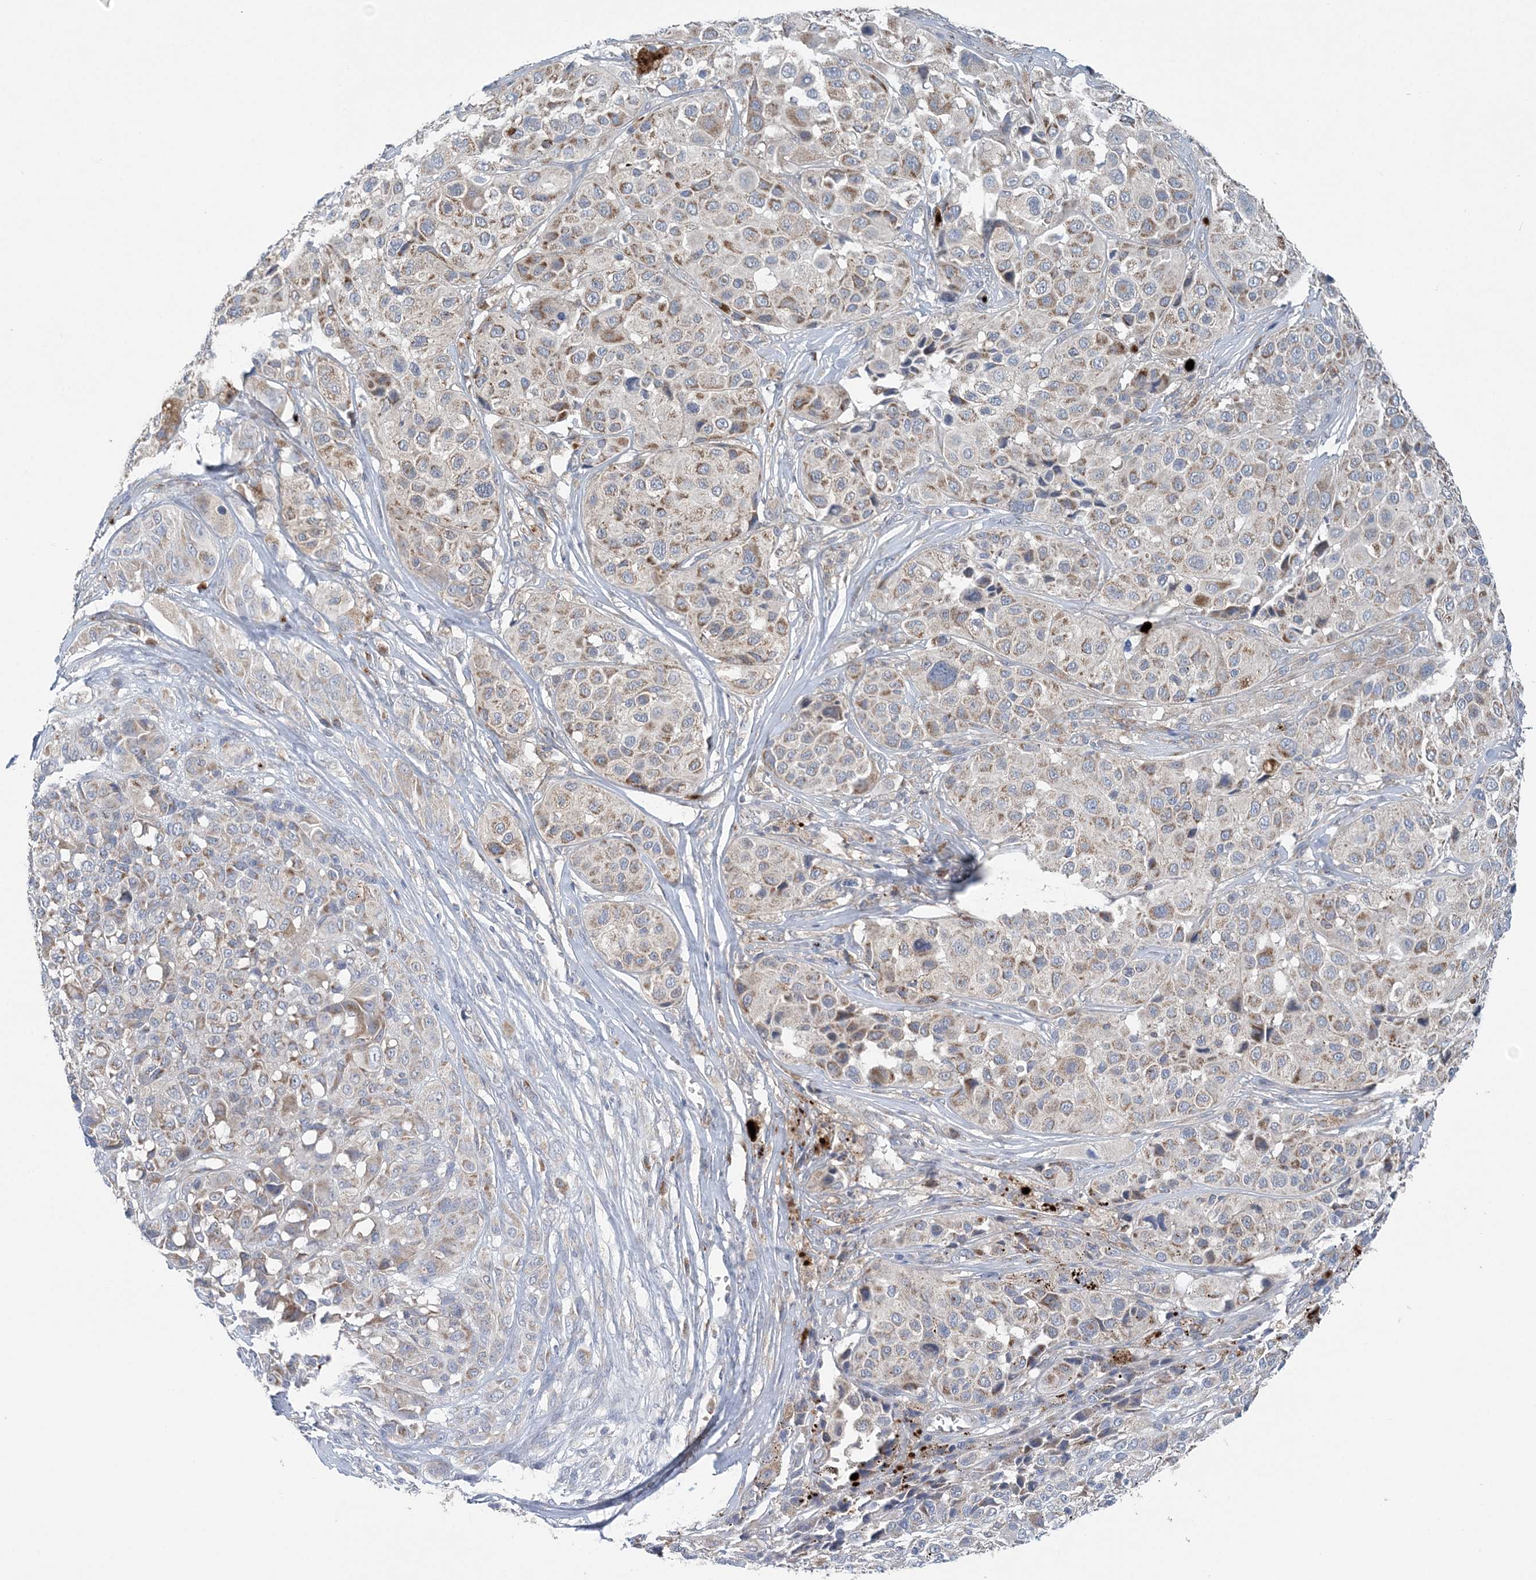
{"staining": {"intensity": "moderate", "quantity": "25%-75%", "location": "cytoplasmic/membranous"}, "tissue": "melanoma", "cell_type": "Tumor cells", "image_type": "cancer", "snomed": [{"axis": "morphology", "description": "Malignant melanoma, NOS"}, {"axis": "topography", "description": "Skin of trunk"}], "caption": "Immunohistochemistry (DAB (3,3'-diaminobenzidine)) staining of human melanoma shows moderate cytoplasmic/membranous protein staining in approximately 25%-75% of tumor cells. (IHC, brightfield microscopy, high magnification).", "gene": "COPE", "patient": {"sex": "male", "age": 71}}